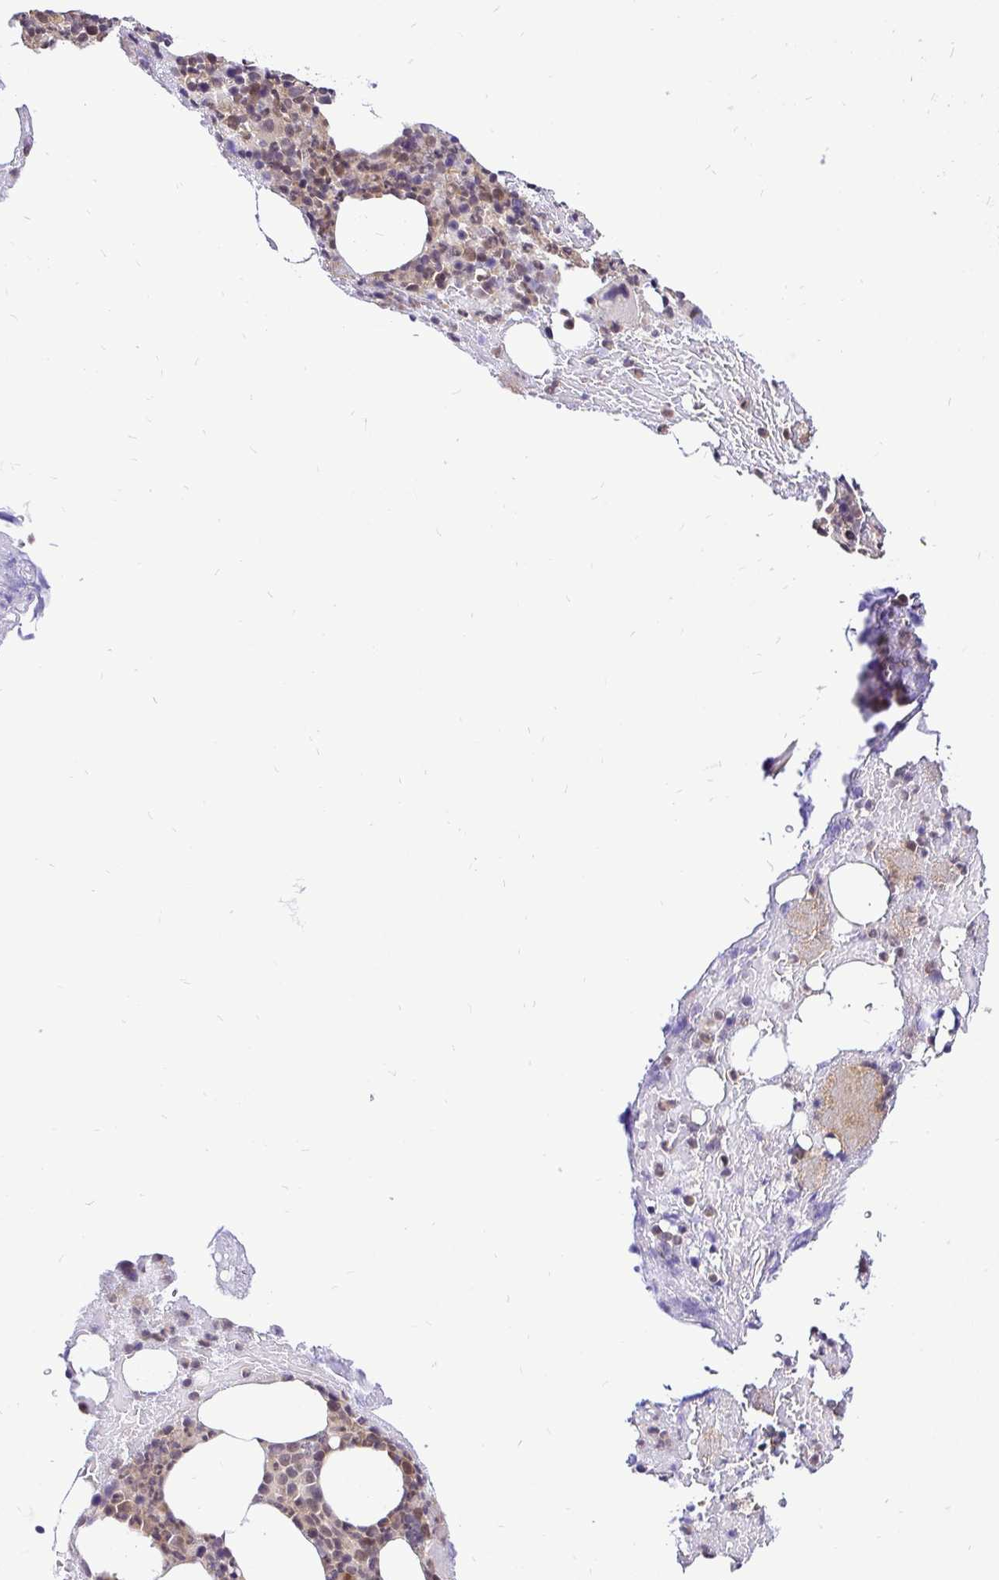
{"staining": {"intensity": "weak", "quantity": "25%-75%", "location": "cytoplasmic/membranous,nuclear"}, "tissue": "bone marrow", "cell_type": "Hematopoietic cells", "image_type": "normal", "snomed": [{"axis": "morphology", "description": "Normal tissue, NOS"}, {"axis": "topography", "description": "Bone marrow"}], "caption": "Normal bone marrow shows weak cytoplasmic/membranous,nuclear positivity in approximately 25%-75% of hematopoietic cells, visualized by immunohistochemistry.", "gene": "UBE2M", "patient": {"sex": "female", "age": 59}}